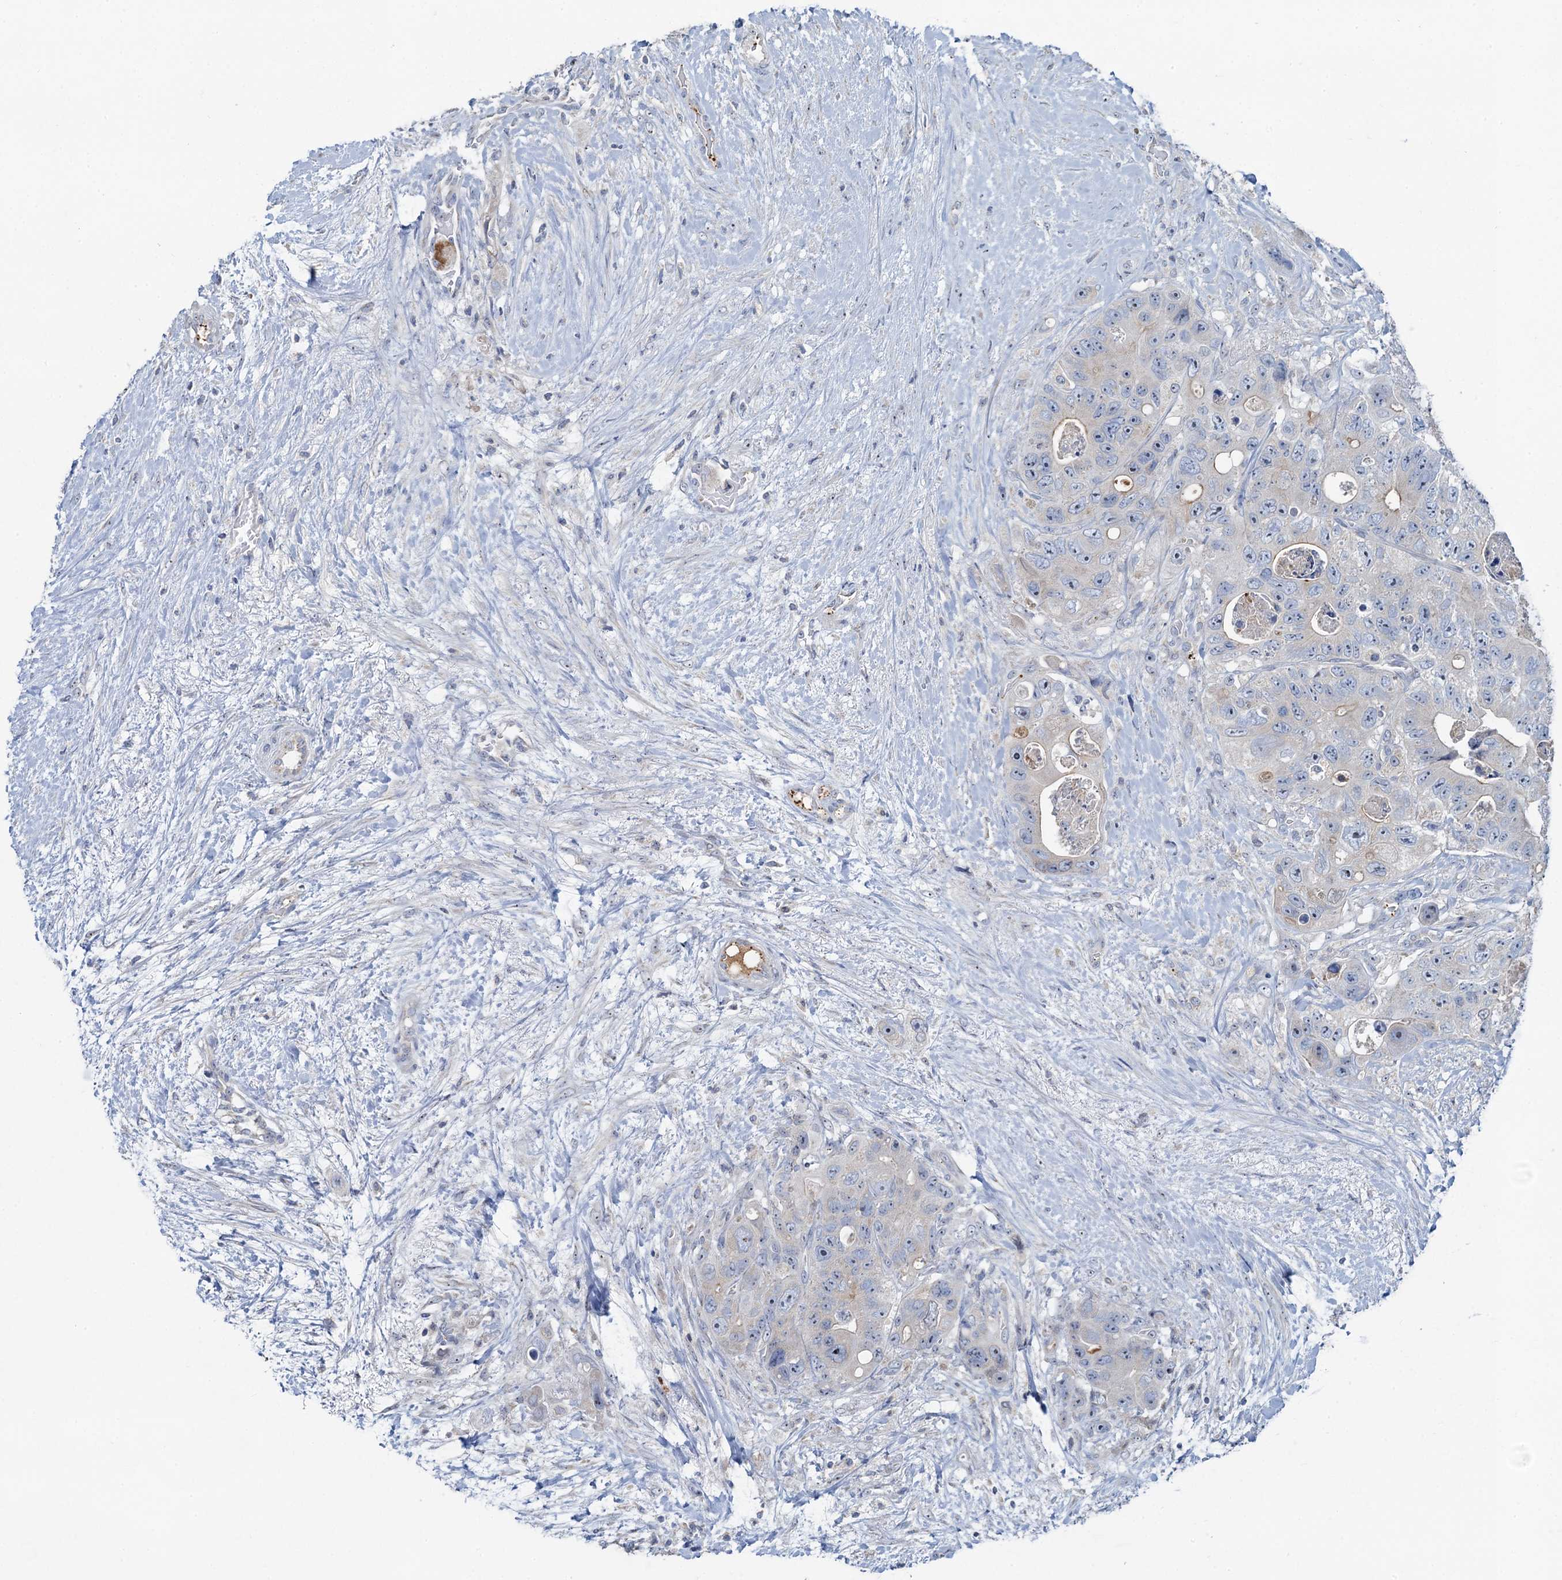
{"staining": {"intensity": "weak", "quantity": "<25%", "location": "cytoplasmic/membranous"}, "tissue": "colorectal cancer", "cell_type": "Tumor cells", "image_type": "cancer", "snomed": [{"axis": "morphology", "description": "Adenocarcinoma, NOS"}, {"axis": "topography", "description": "Colon"}], "caption": "Adenocarcinoma (colorectal) stained for a protein using IHC reveals no positivity tumor cells.", "gene": "PLLP", "patient": {"sex": "female", "age": 46}}